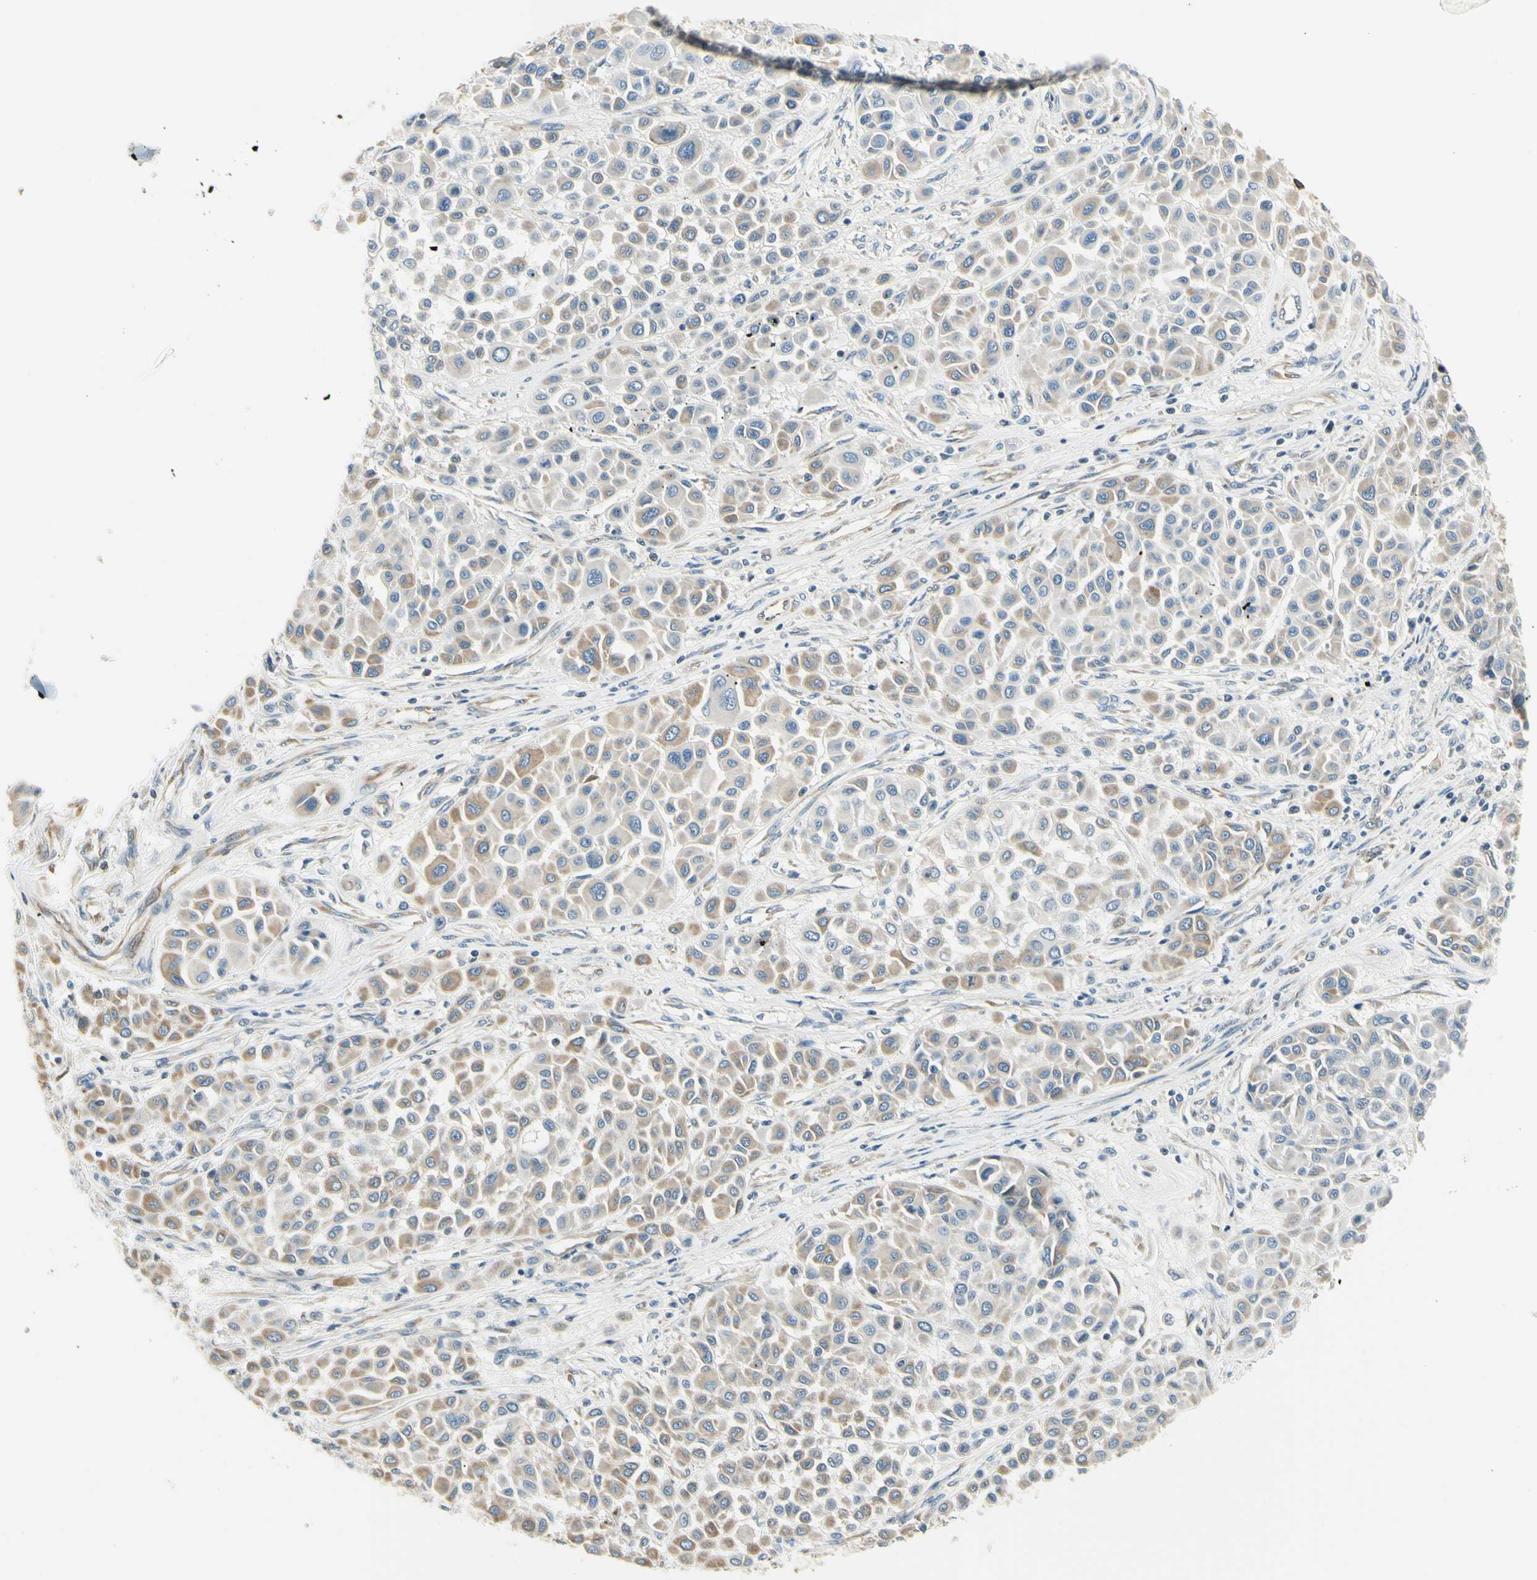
{"staining": {"intensity": "weak", "quantity": "<25%", "location": "cytoplasmic/membranous"}, "tissue": "melanoma", "cell_type": "Tumor cells", "image_type": "cancer", "snomed": [{"axis": "morphology", "description": "Malignant melanoma, Metastatic site"}, {"axis": "topography", "description": "Soft tissue"}], "caption": "Immunohistochemistry (IHC) image of melanoma stained for a protein (brown), which exhibits no expression in tumor cells.", "gene": "IGDCC4", "patient": {"sex": "male", "age": 41}}